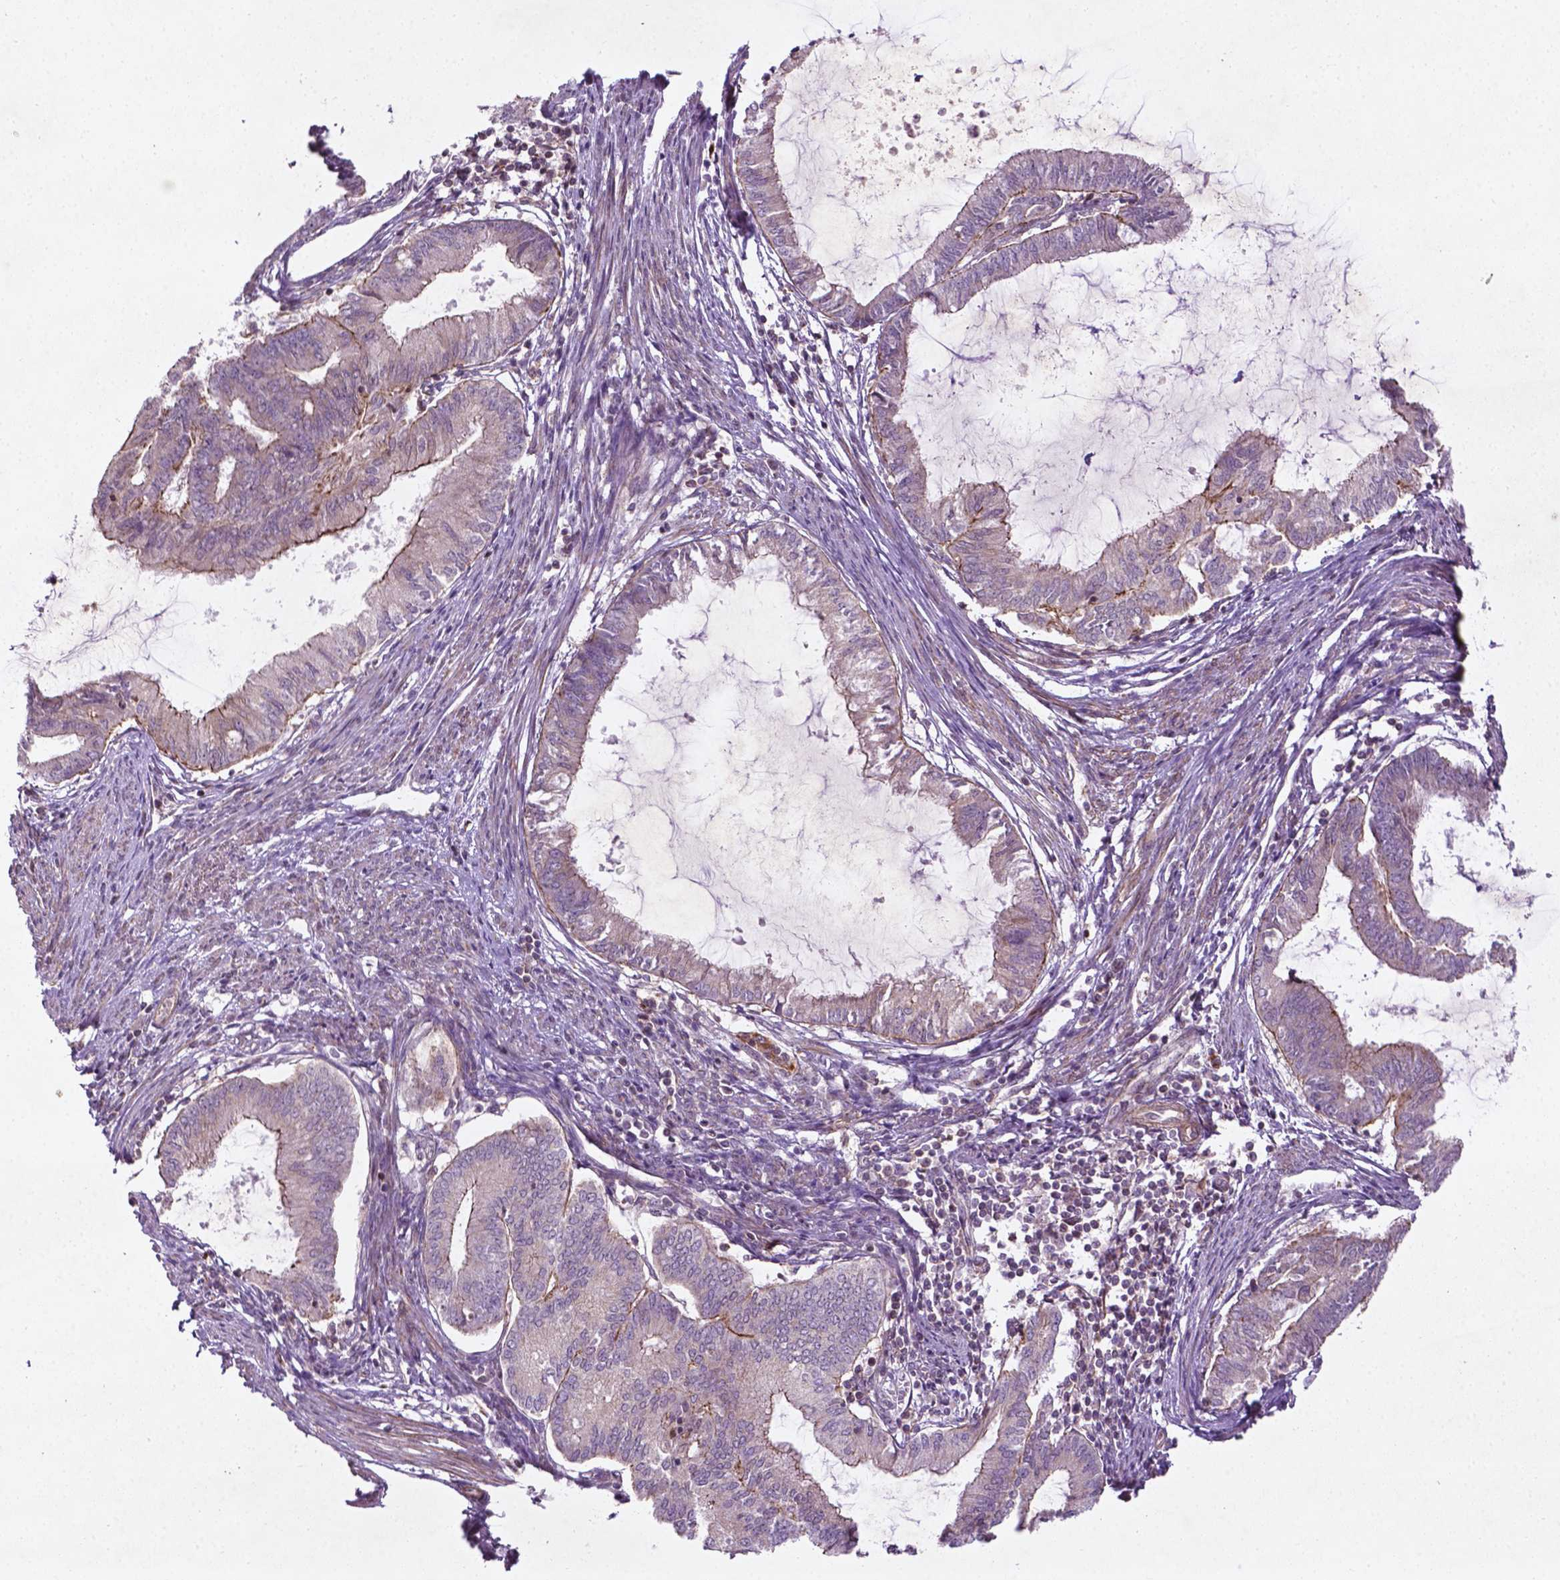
{"staining": {"intensity": "moderate", "quantity": "<25%", "location": "cytoplasmic/membranous"}, "tissue": "endometrial cancer", "cell_type": "Tumor cells", "image_type": "cancer", "snomed": [{"axis": "morphology", "description": "Adenocarcinoma, NOS"}, {"axis": "topography", "description": "Endometrium"}], "caption": "Immunohistochemical staining of endometrial cancer reveals moderate cytoplasmic/membranous protein positivity in about <25% of tumor cells.", "gene": "TCHP", "patient": {"sex": "female", "age": 86}}